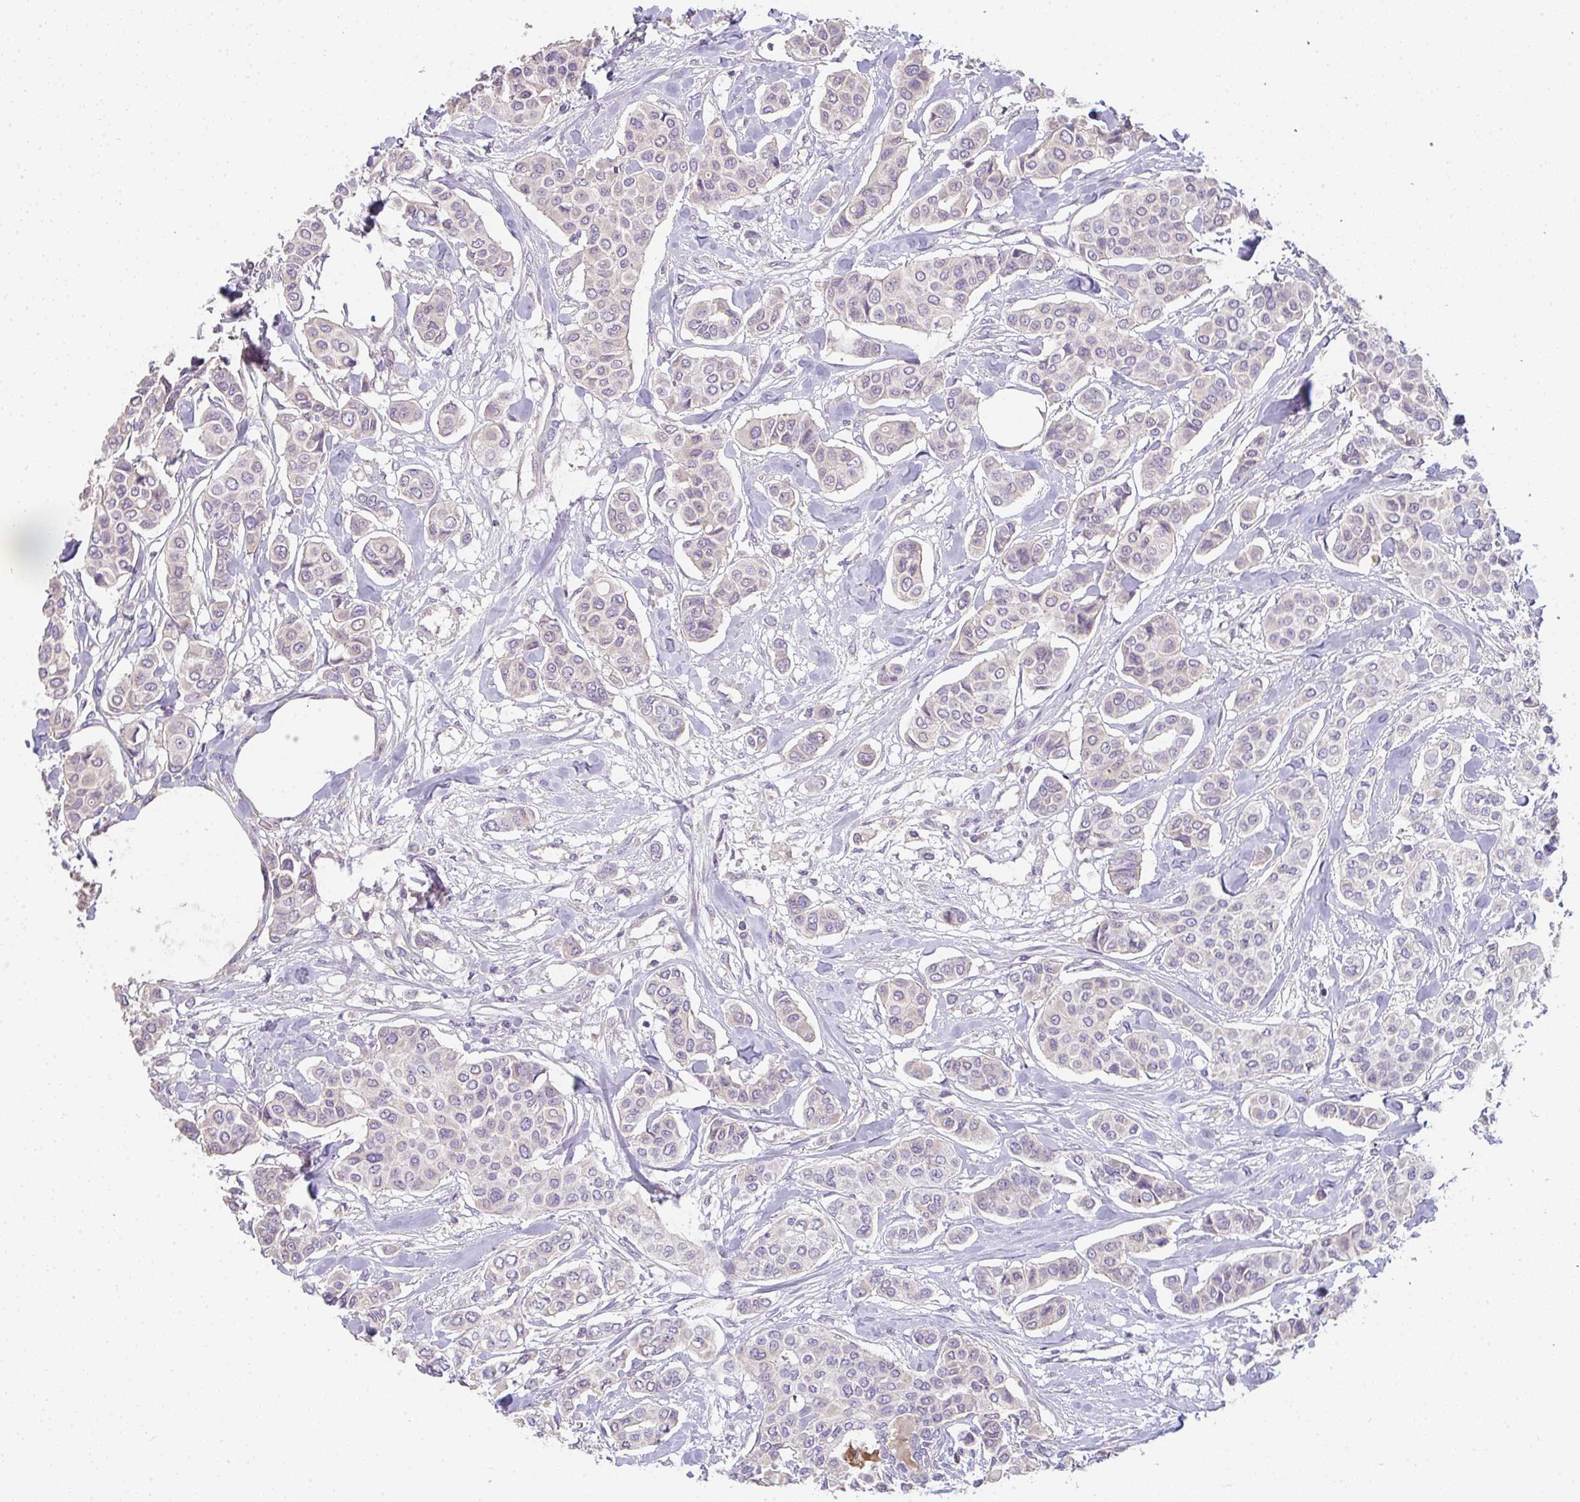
{"staining": {"intensity": "negative", "quantity": "none", "location": "none"}, "tissue": "breast cancer", "cell_type": "Tumor cells", "image_type": "cancer", "snomed": [{"axis": "morphology", "description": "Lobular carcinoma"}, {"axis": "topography", "description": "Breast"}], "caption": "Immunohistochemistry image of neoplastic tissue: human lobular carcinoma (breast) stained with DAB (3,3'-diaminobenzidine) displays no significant protein staining in tumor cells.", "gene": "ZNF215", "patient": {"sex": "female", "age": 51}}